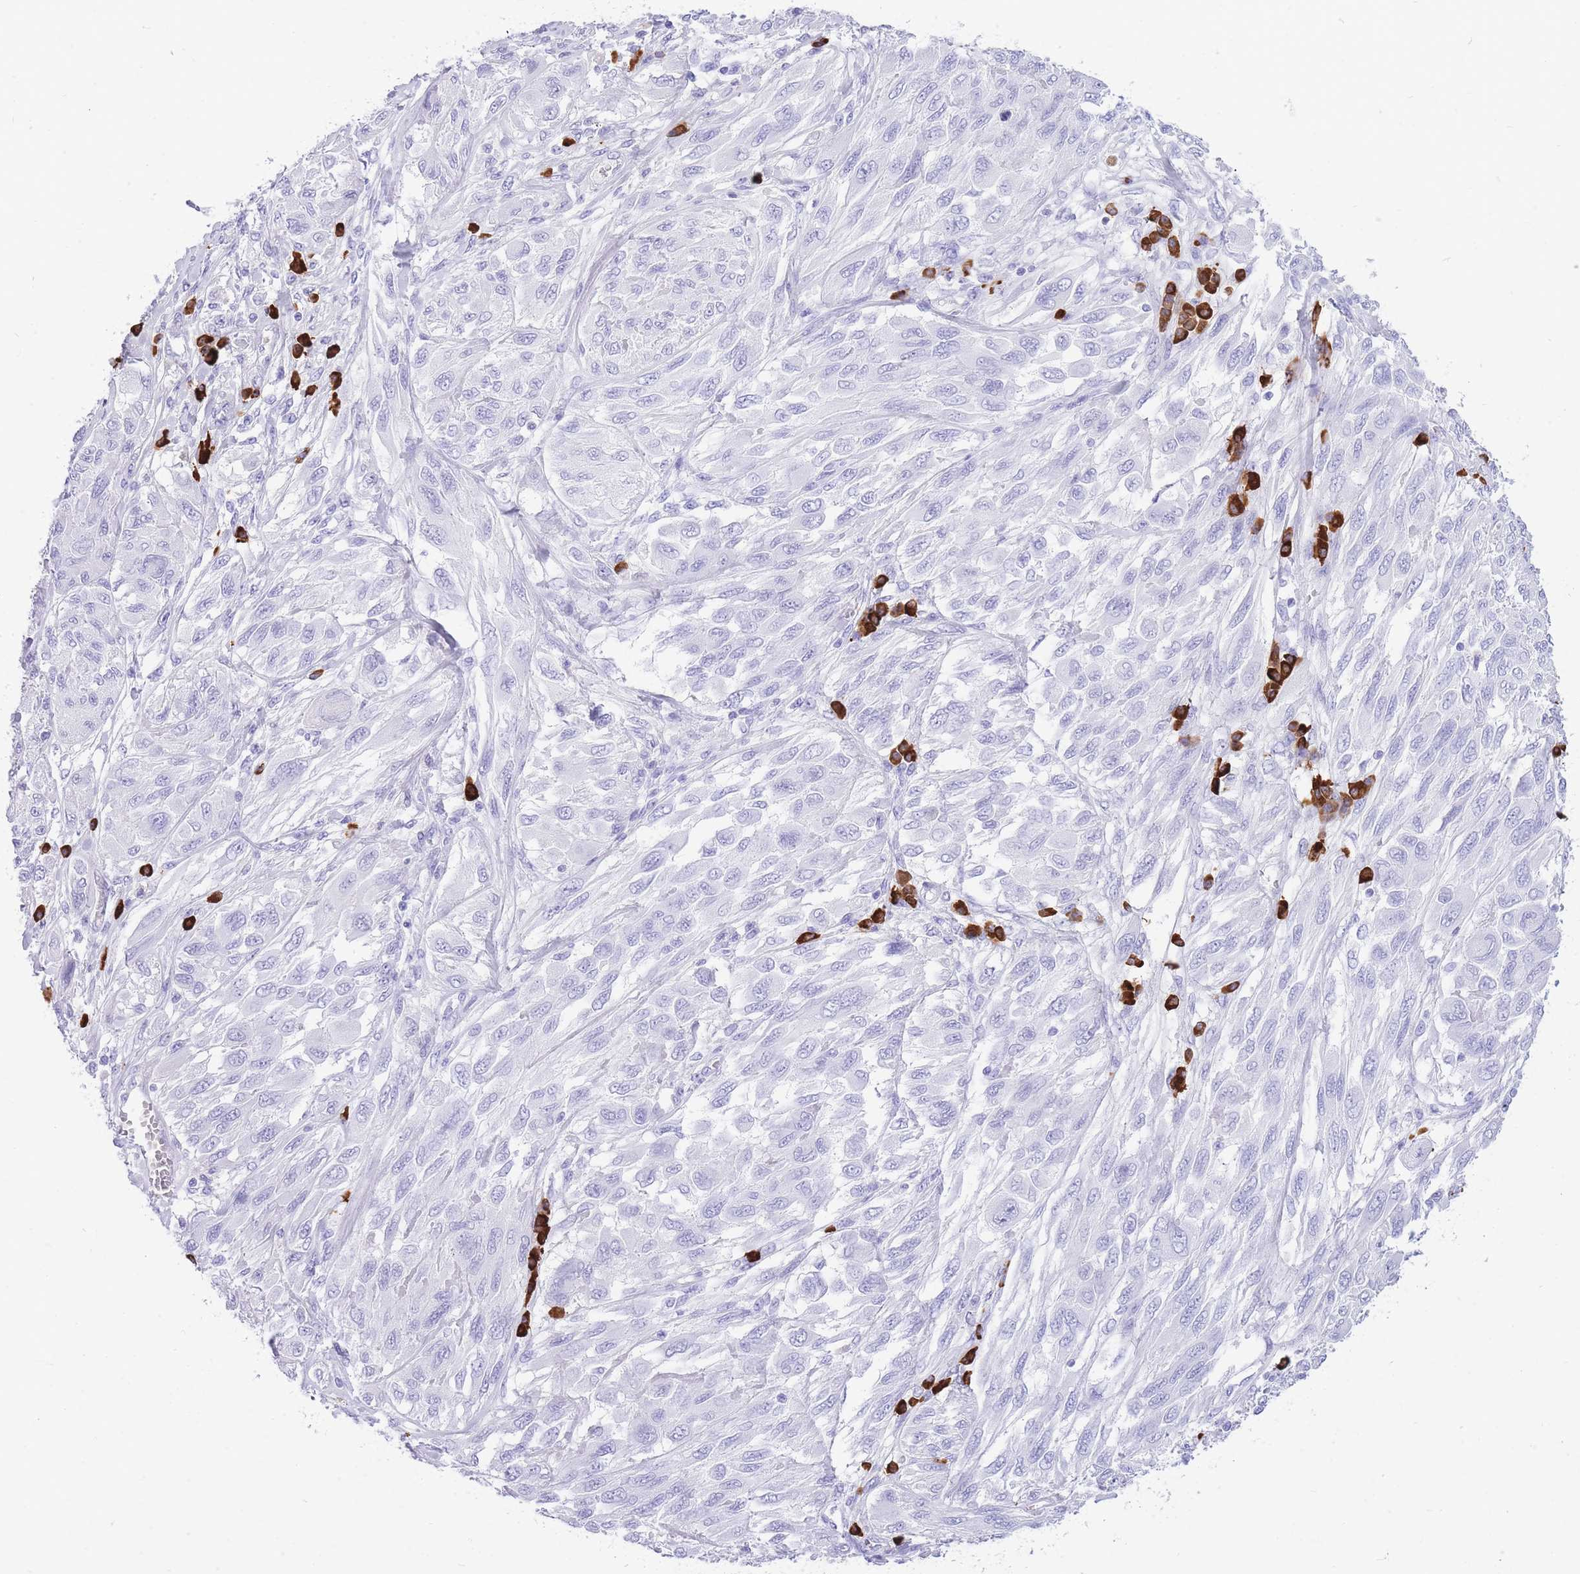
{"staining": {"intensity": "negative", "quantity": "none", "location": "none"}, "tissue": "melanoma", "cell_type": "Tumor cells", "image_type": "cancer", "snomed": [{"axis": "morphology", "description": "Malignant melanoma, NOS"}, {"axis": "topography", "description": "Skin"}], "caption": "DAB (3,3'-diaminobenzidine) immunohistochemical staining of human malignant melanoma reveals no significant positivity in tumor cells.", "gene": "ZFP62", "patient": {"sex": "female", "age": 91}}